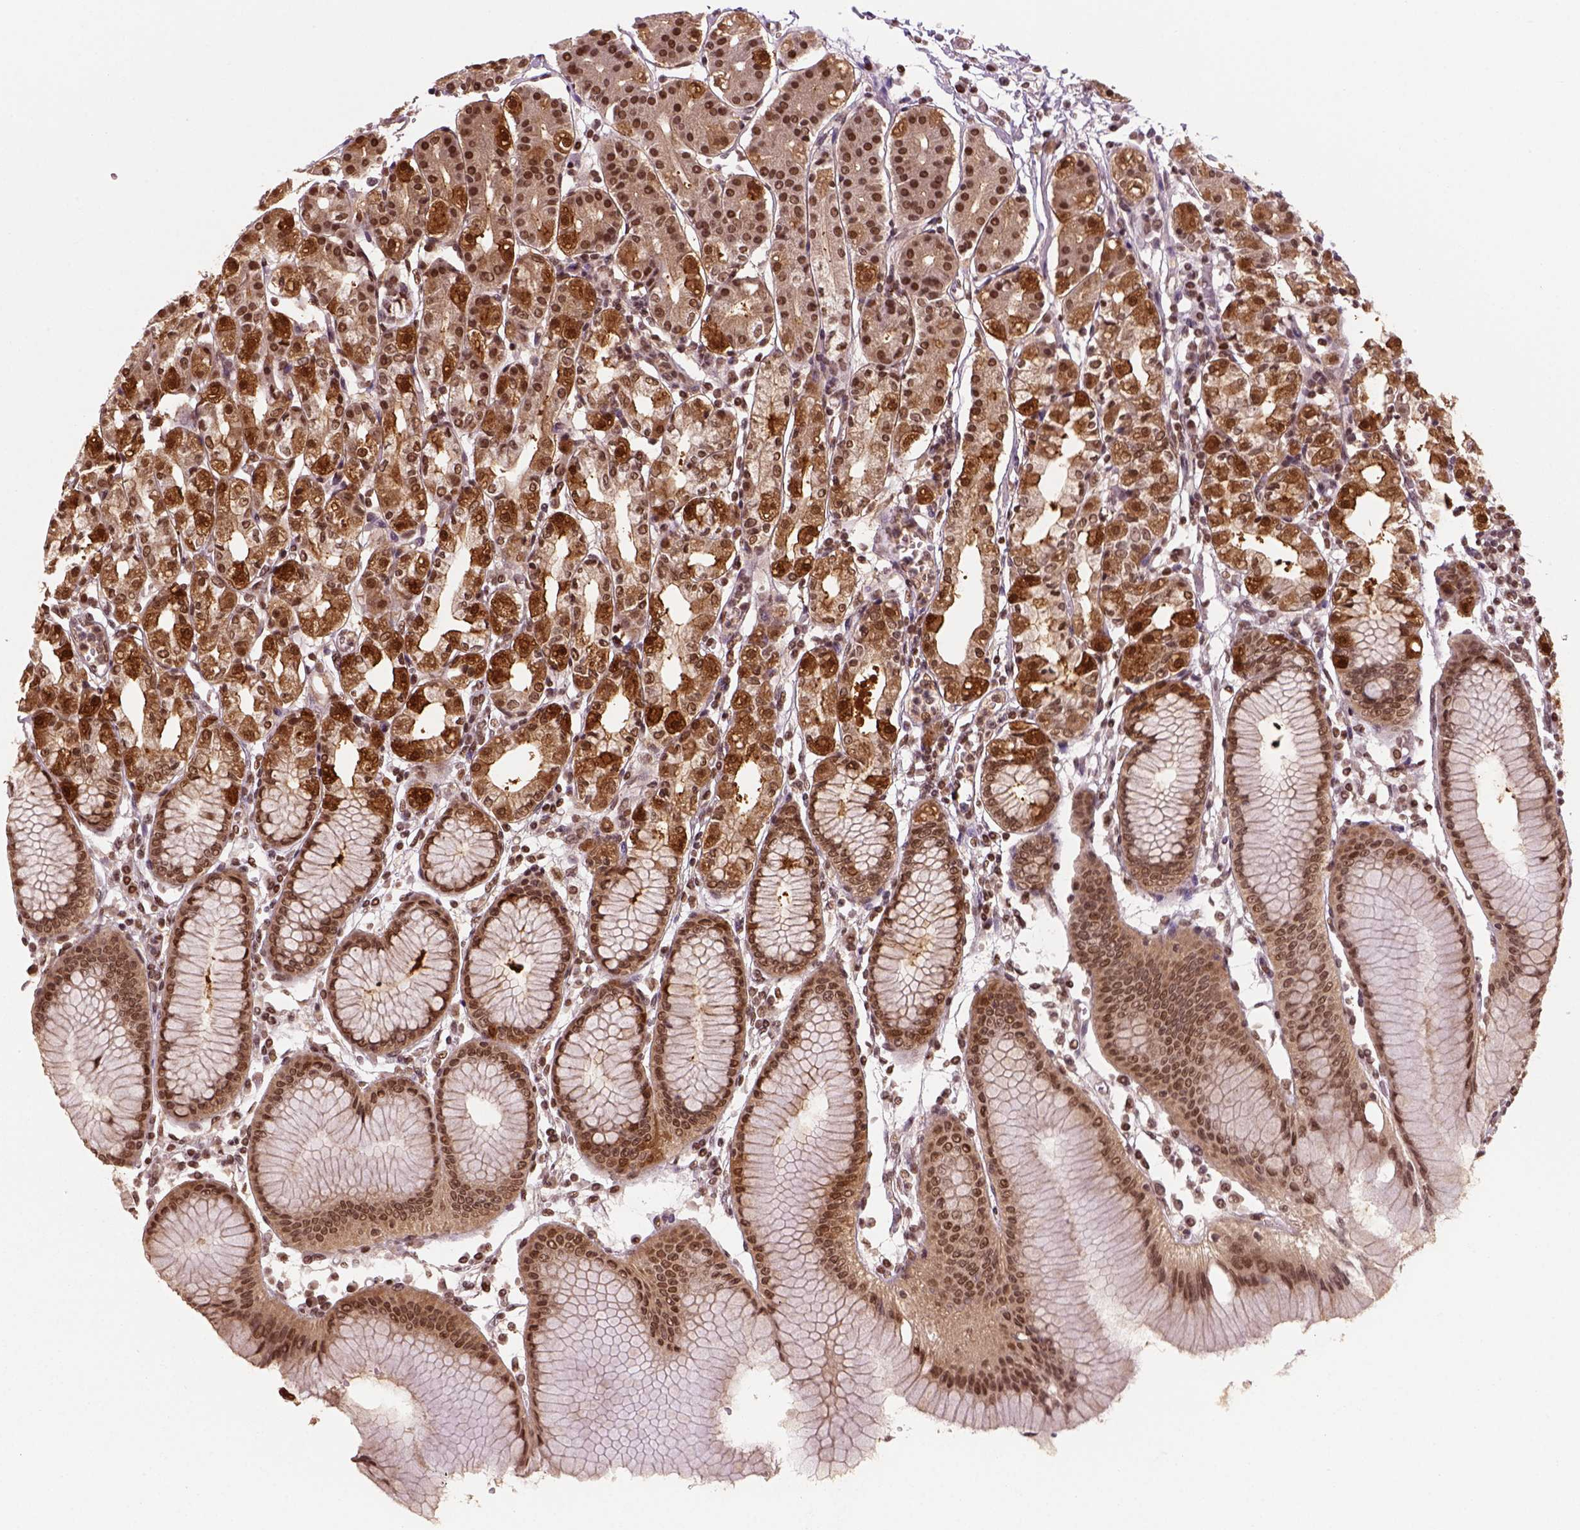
{"staining": {"intensity": "strong", "quantity": "25%-75%", "location": "cytoplasmic/membranous,nuclear"}, "tissue": "stomach", "cell_type": "Glandular cells", "image_type": "normal", "snomed": [{"axis": "morphology", "description": "Normal tissue, NOS"}, {"axis": "topography", "description": "Skeletal muscle"}, {"axis": "topography", "description": "Stomach"}], "caption": "Strong cytoplasmic/membranous,nuclear expression is appreciated in approximately 25%-75% of glandular cells in normal stomach. The staining is performed using DAB brown chromogen to label protein expression. The nuclei are counter-stained blue using hematoxylin.", "gene": "GOT1", "patient": {"sex": "female", "age": 57}}